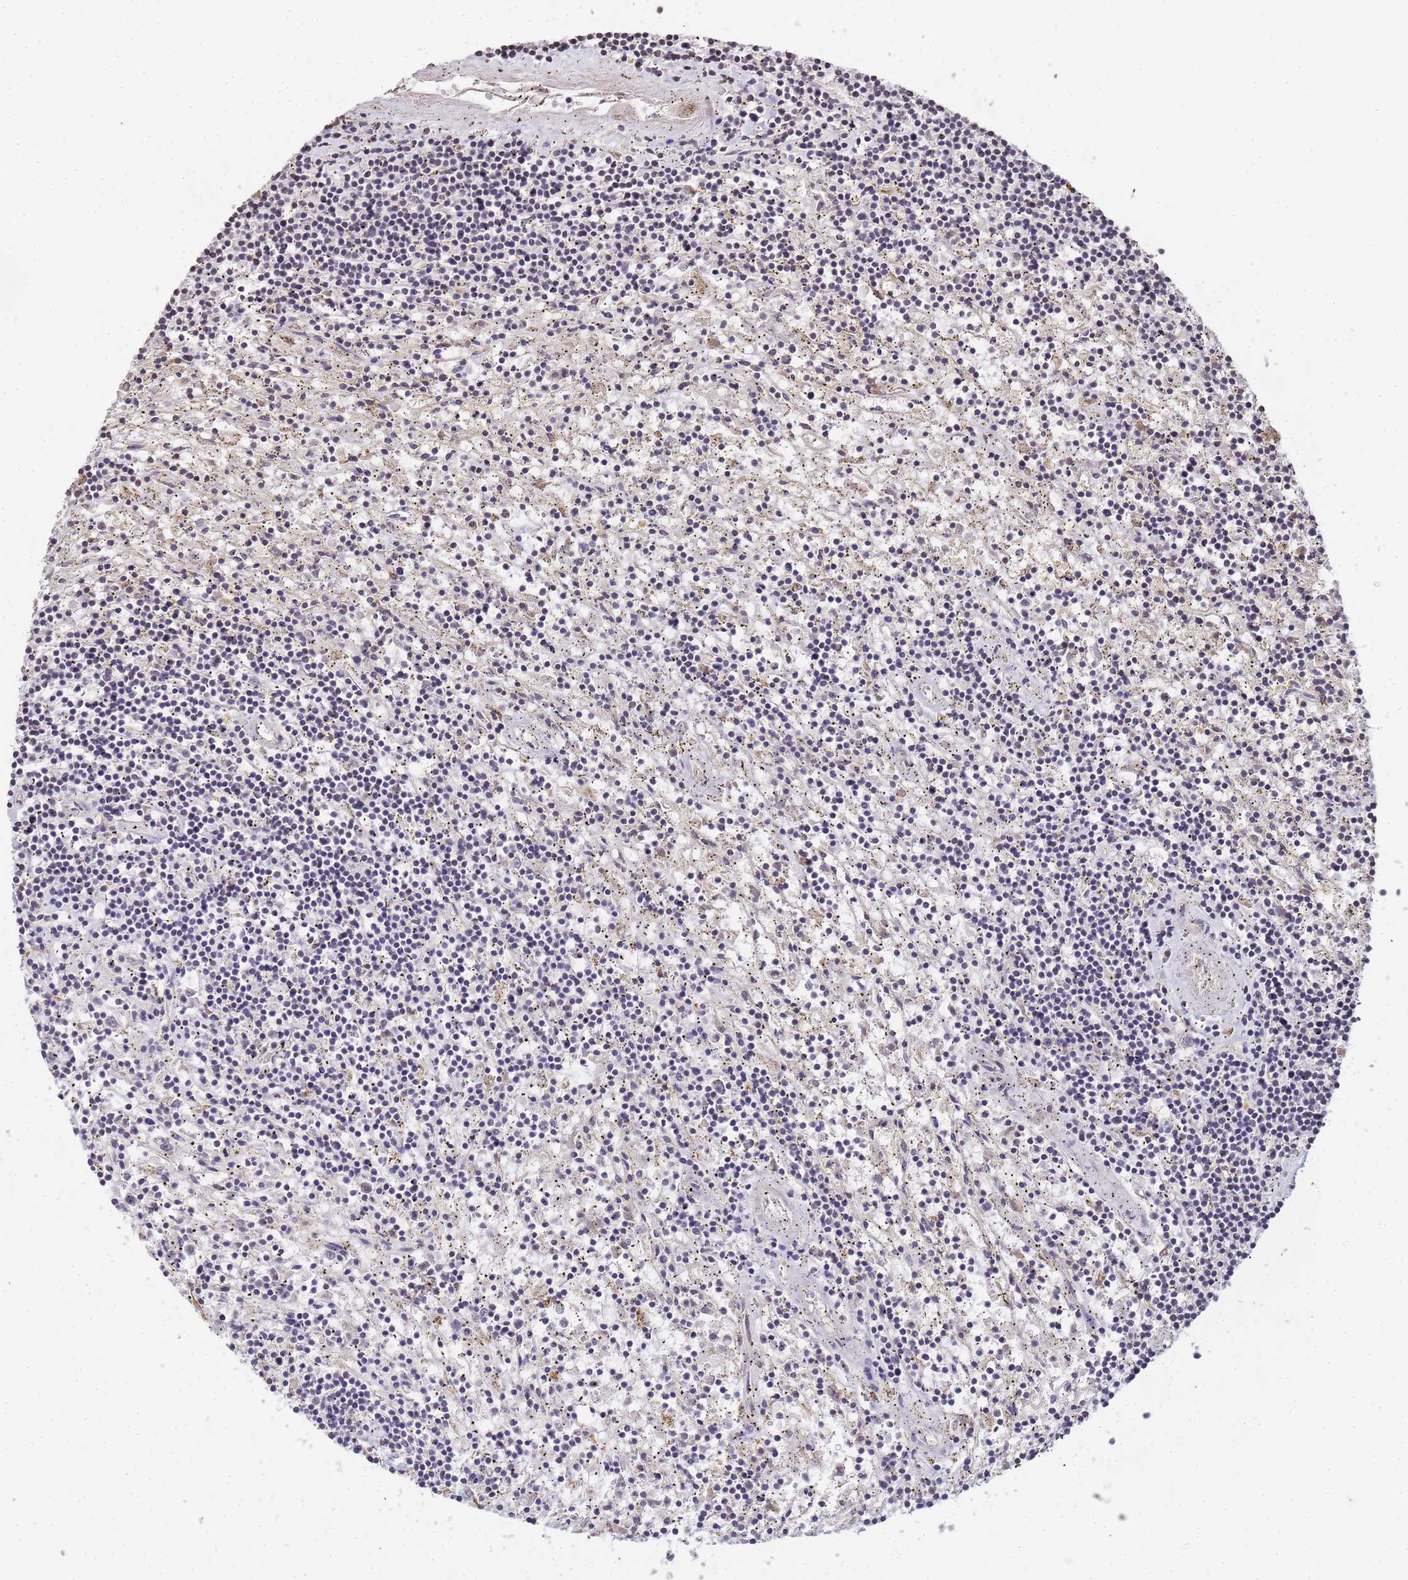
{"staining": {"intensity": "negative", "quantity": "none", "location": "none"}, "tissue": "lymphoma", "cell_type": "Tumor cells", "image_type": "cancer", "snomed": [{"axis": "morphology", "description": "Malignant lymphoma, non-Hodgkin's type, Low grade"}, {"axis": "topography", "description": "Spleen"}], "caption": "Tumor cells are negative for brown protein staining in low-grade malignant lymphoma, non-Hodgkin's type.", "gene": "MYL7", "patient": {"sex": "male", "age": 76}}